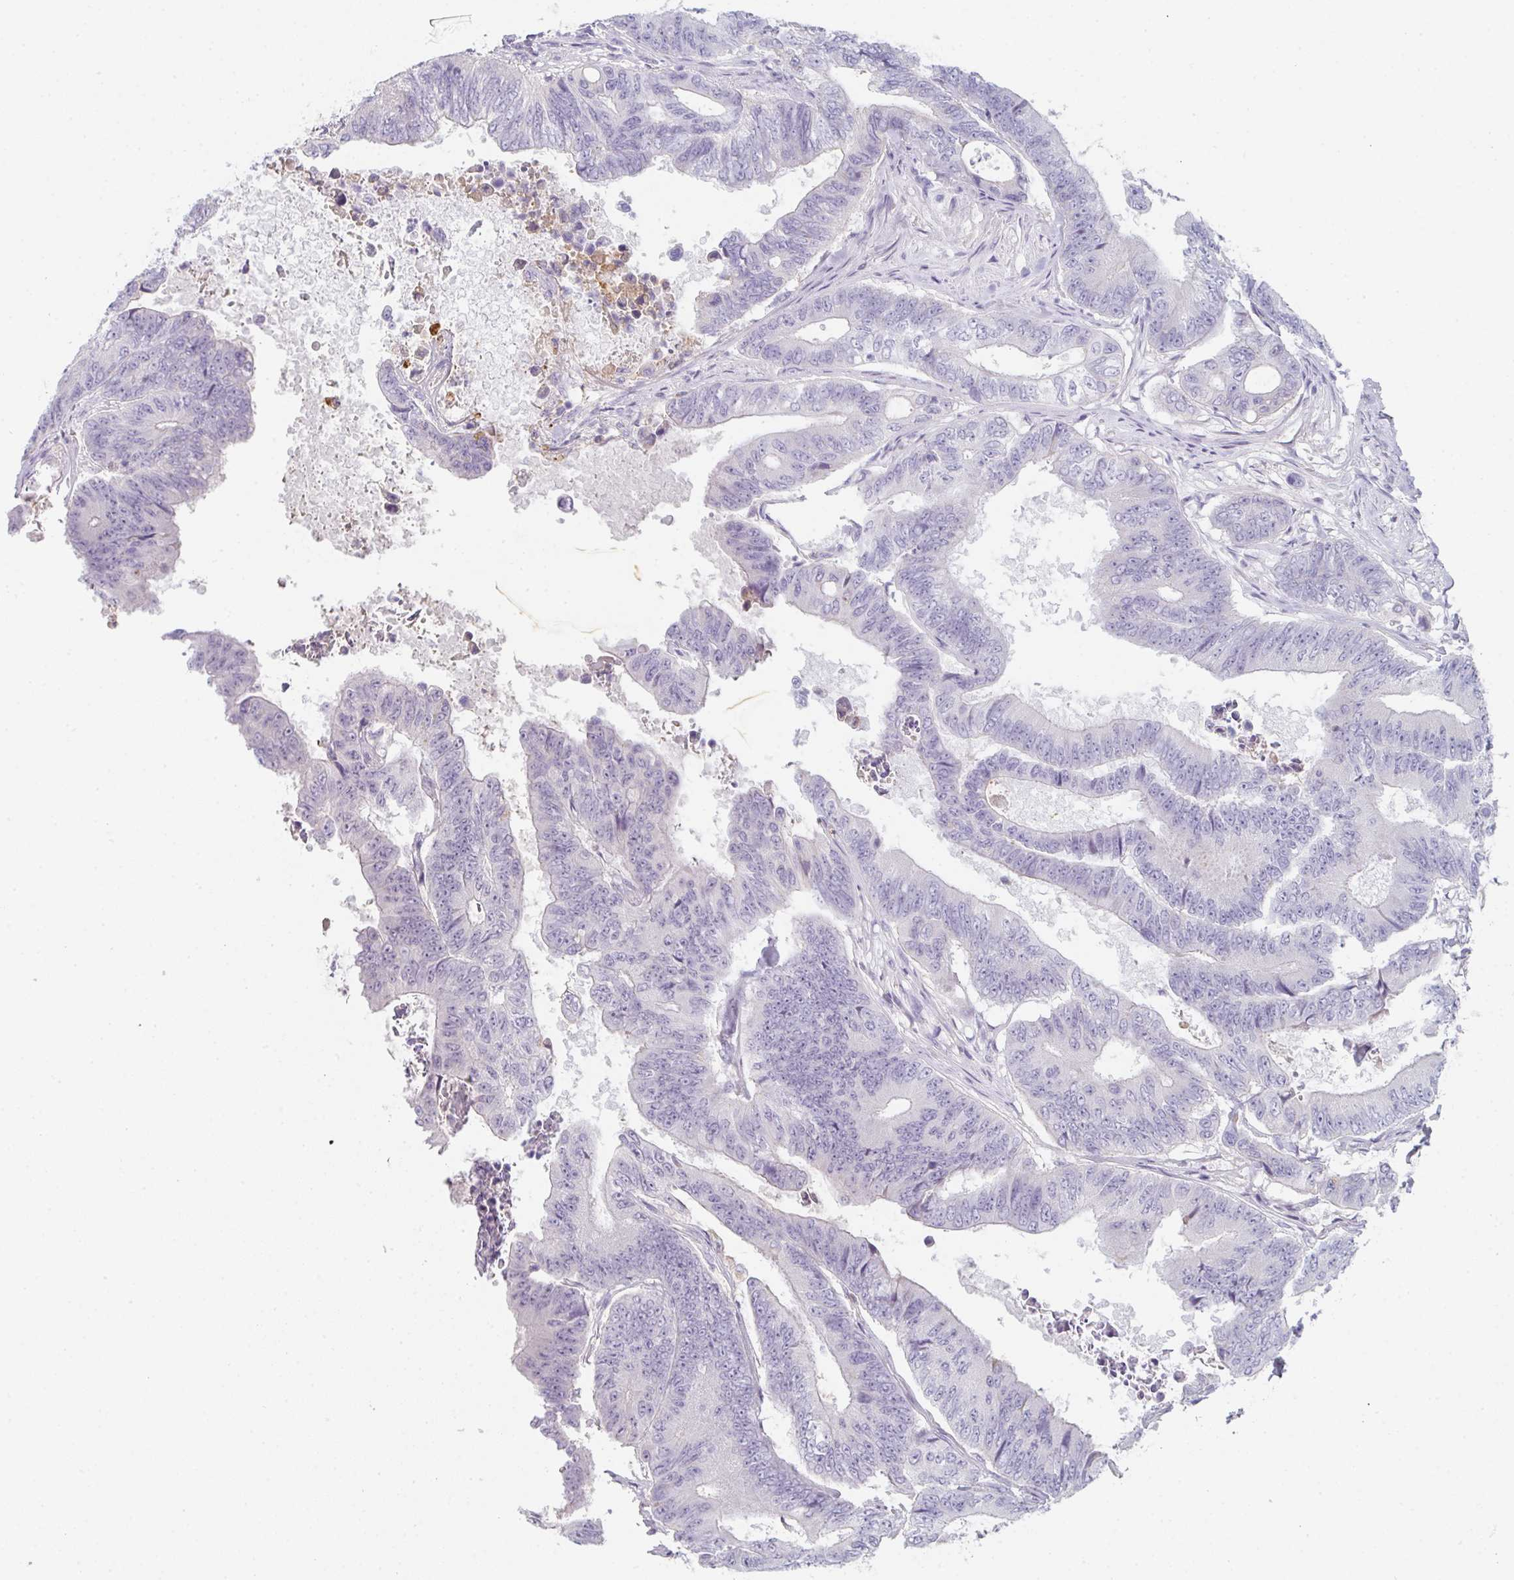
{"staining": {"intensity": "negative", "quantity": "none", "location": "none"}, "tissue": "colorectal cancer", "cell_type": "Tumor cells", "image_type": "cancer", "snomed": [{"axis": "morphology", "description": "Adenocarcinoma, NOS"}, {"axis": "topography", "description": "Colon"}], "caption": "Adenocarcinoma (colorectal) stained for a protein using IHC exhibits no positivity tumor cells.", "gene": "C1QTNF8", "patient": {"sex": "female", "age": 48}}